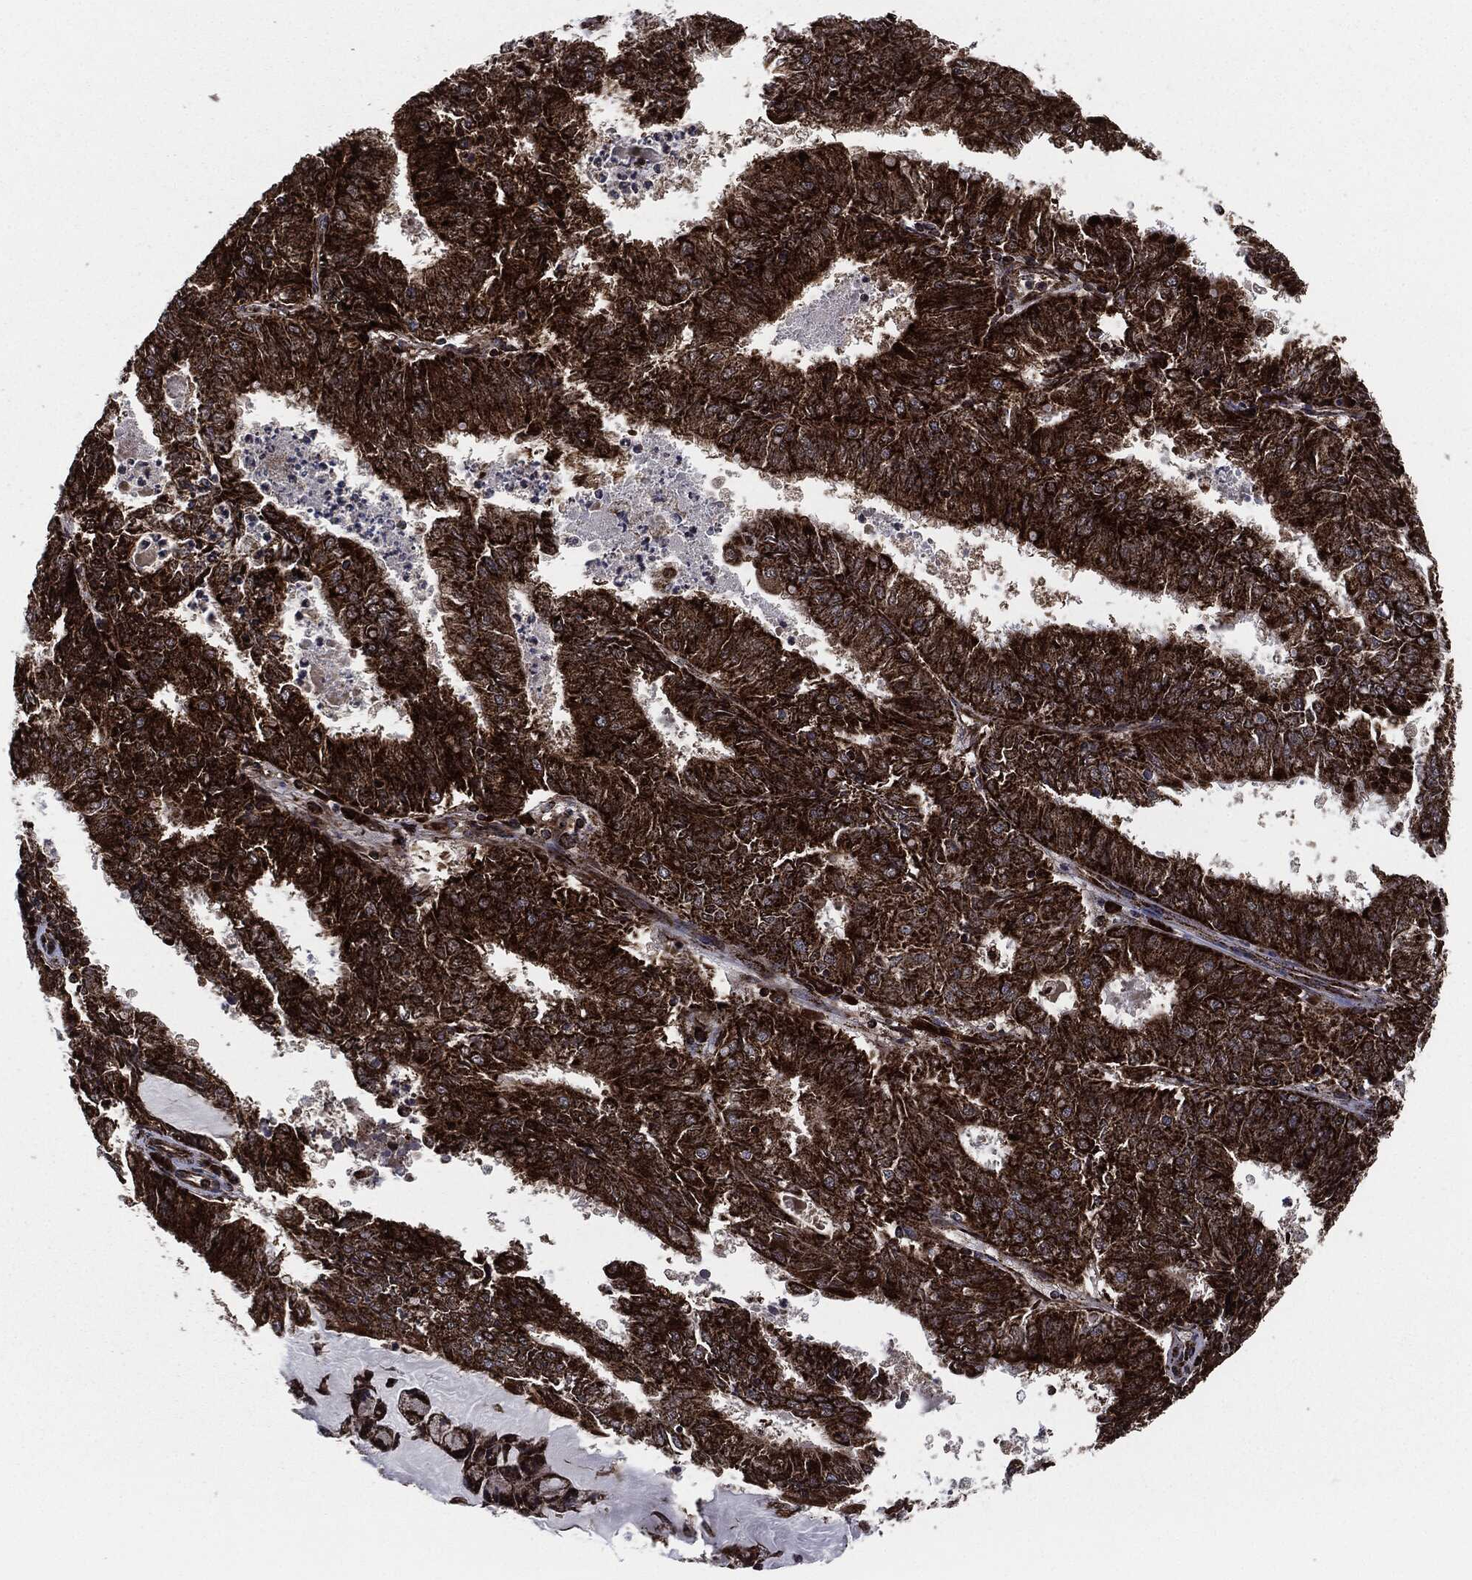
{"staining": {"intensity": "strong", "quantity": ">75%", "location": "cytoplasmic/membranous"}, "tissue": "endometrial cancer", "cell_type": "Tumor cells", "image_type": "cancer", "snomed": [{"axis": "morphology", "description": "Adenocarcinoma, NOS"}, {"axis": "topography", "description": "Endometrium"}], "caption": "Immunohistochemical staining of human adenocarcinoma (endometrial) reveals strong cytoplasmic/membranous protein expression in approximately >75% of tumor cells.", "gene": "FH", "patient": {"sex": "female", "age": 57}}